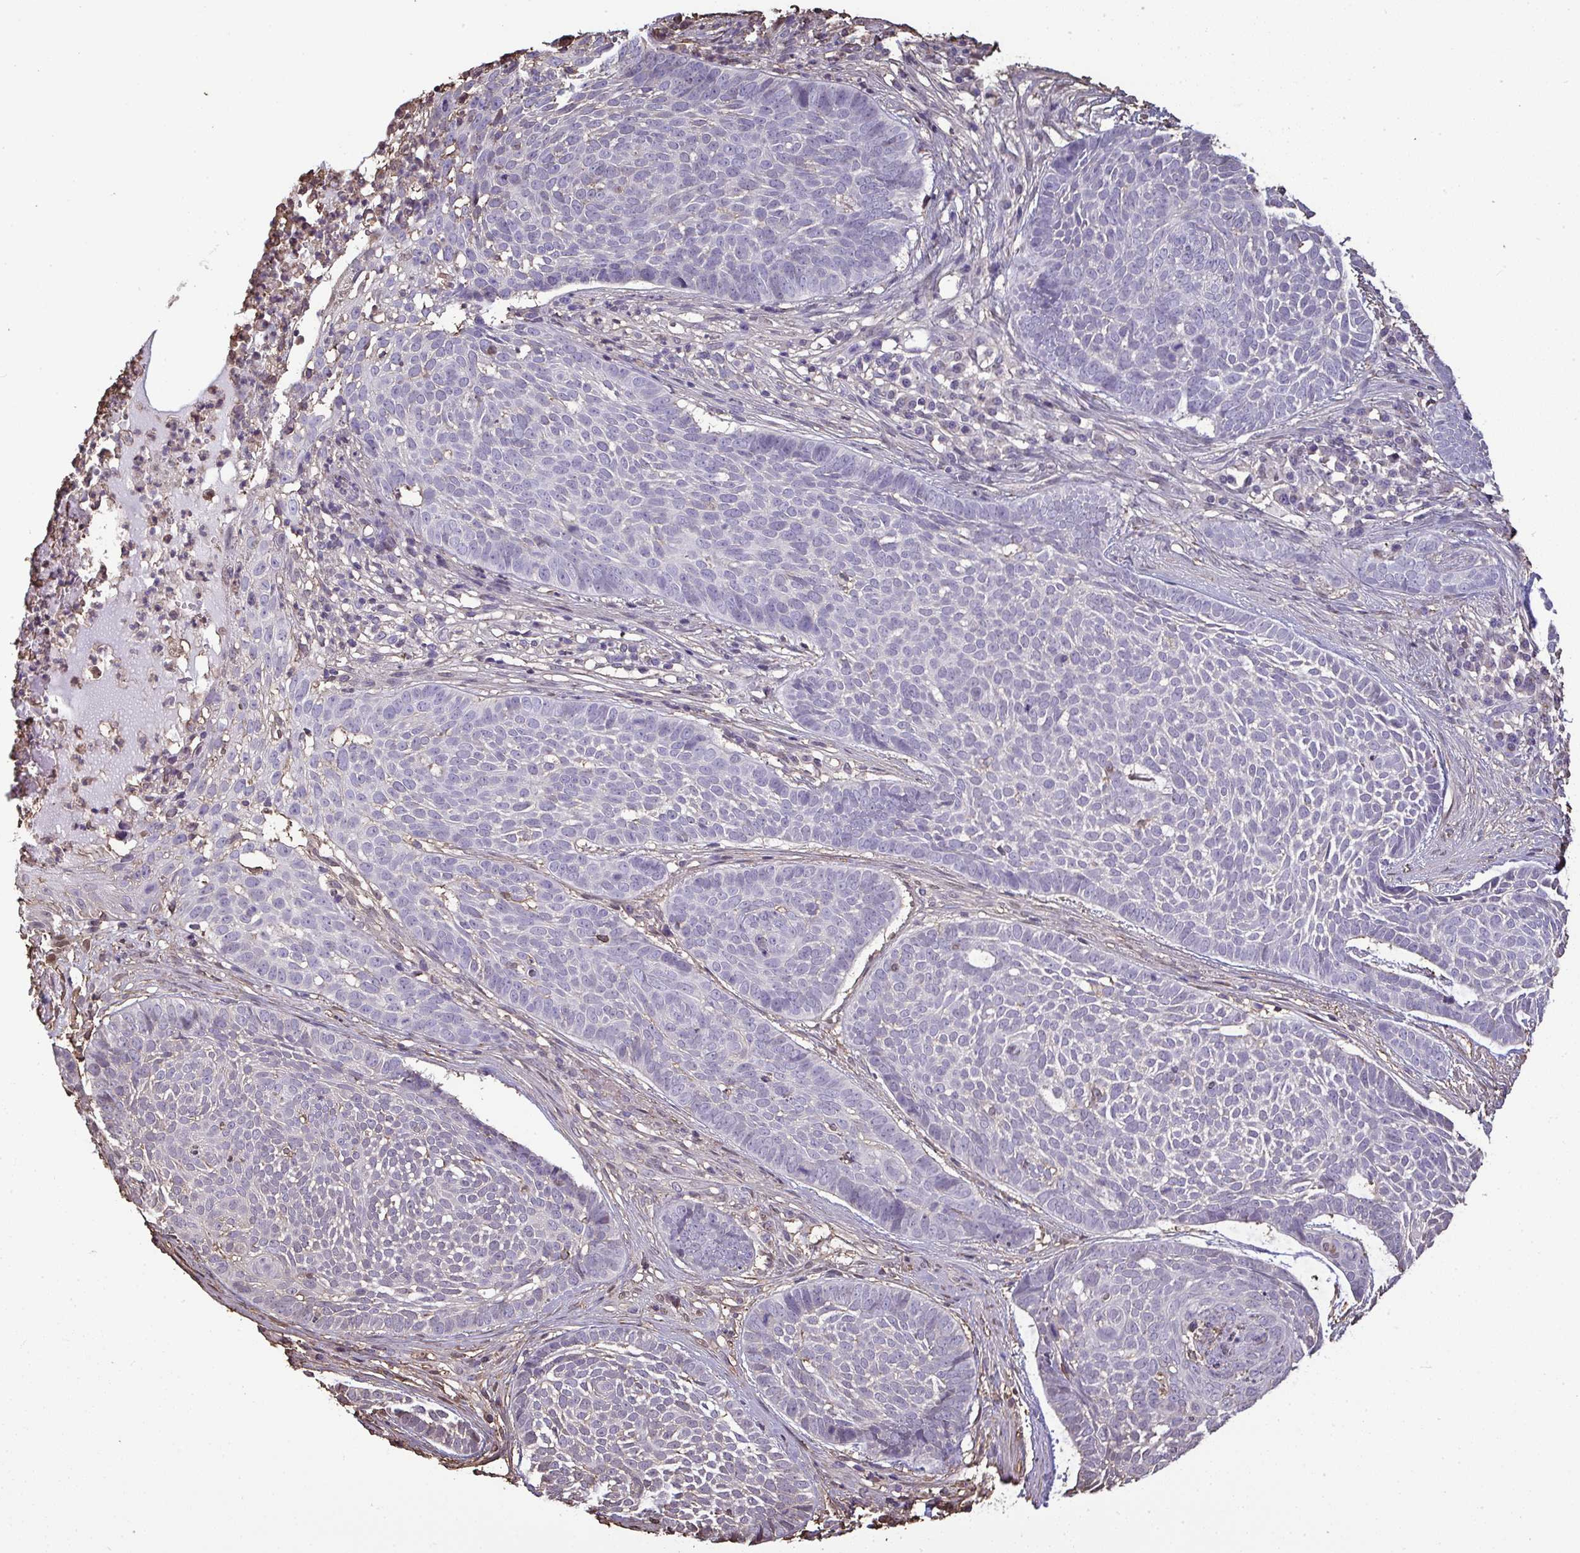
{"staining": {"intensity": "negative", "quantity": "none", "location": "none"}, "tissue": "skin cancer", "cell_type": "Tumor cells", "image_type": "cancer", "snomed": [{"axis": "morphology", "description": "Basal cell carcinoma"}, {"axis": "topography", "description": "Skin"}], "caption": "Immunohistochemistry (IHC) of human skin cancer reveals no expression in tumor cells. Nuclei are stained in blue.", "gene": "ANXA5", "patient": {"sex": "female", "age": 89}}